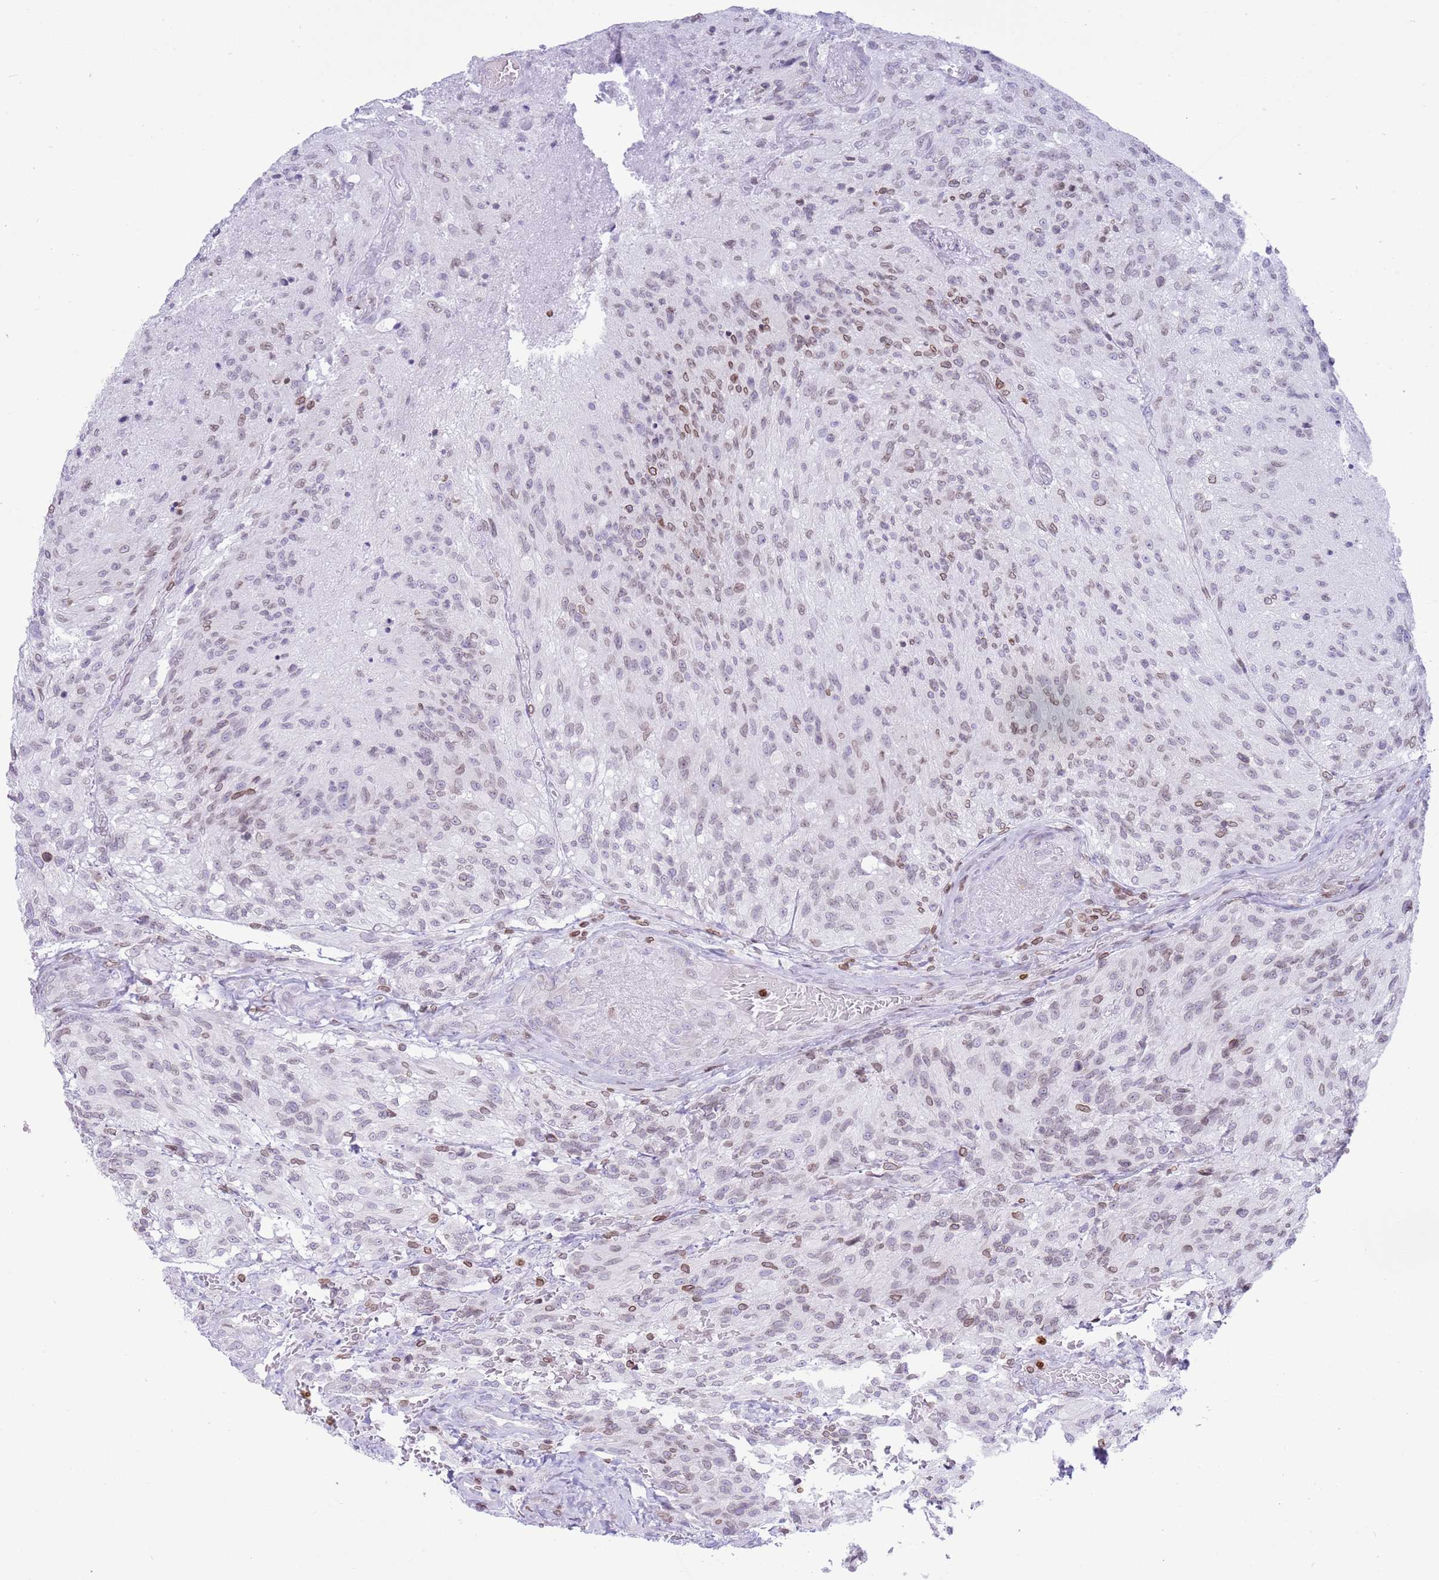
{"staining": {"intensity": "moderate", "quantity": "<25%", "location": "cytoplasmic/membranous,nuclear"}, "tissue": "glioma", "cell_type": "Tumor cells", "image_type": "cancer", "snomed": [{"axis": "morphology", "description": "Normal tissue, NOS"}, {"axis": "morphology", "description": "Glioma, malignant, High grade"}, {"axis": "topography", "description": "Cerebral cortex"}], "caption": "Protein expression by IHC demonstrates moderate cytoplasmic/membranous and nuclear staining in approximately <25% of tumor cells in glioma.", "gene": "LBR", "patient": {"sex": "male", "age": 56}}